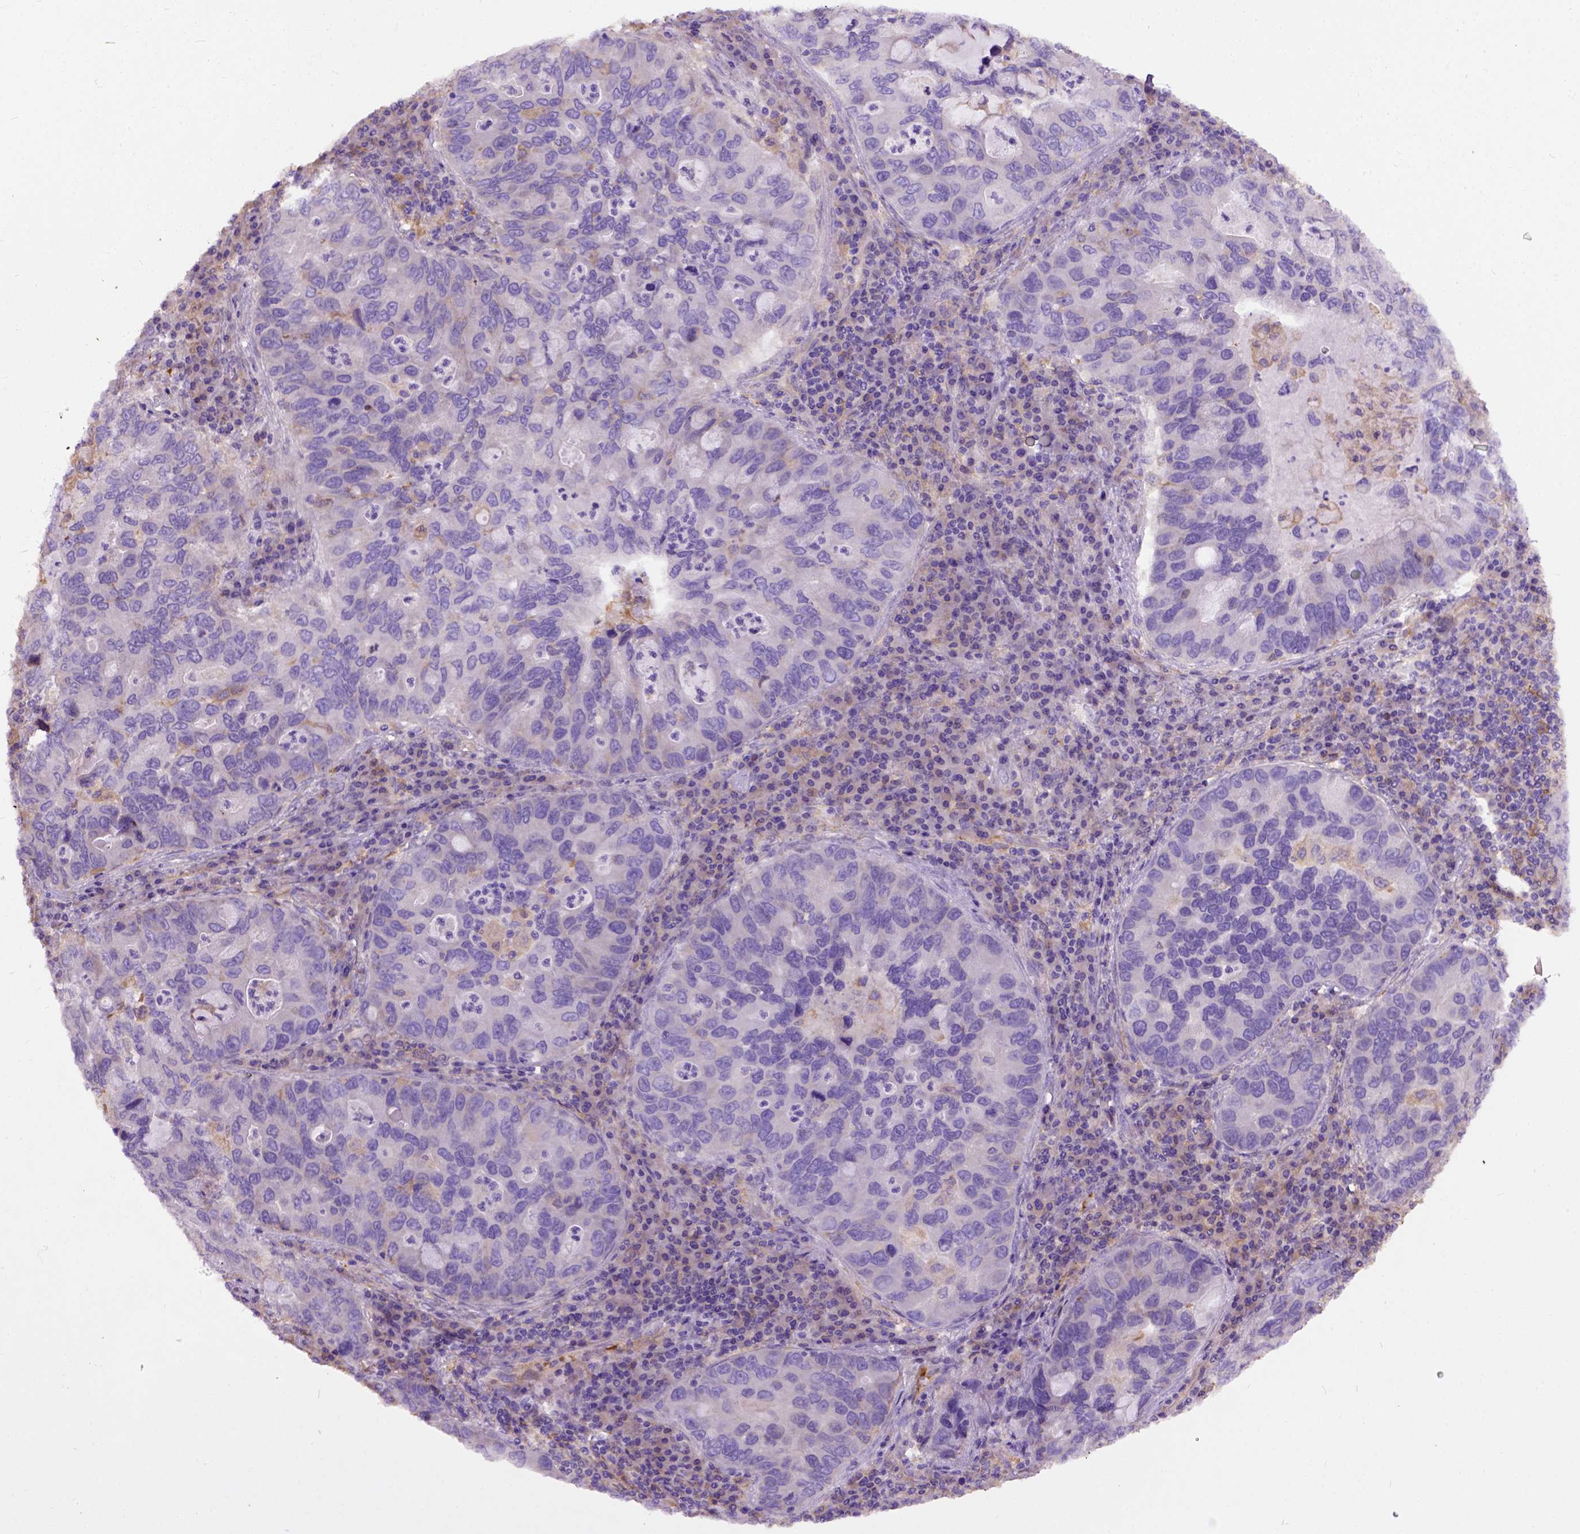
{"staining": {"intensity": "negative", "quantity": "none", "location": "none"}, "tissue": "lung cancer", "cell_type": "Tumor cells", "image_type": "cancer", "snomed": [{"axis": "morphology", "description": "Adenocarcinoma, NOS"}, {"axis": "morphology", "description": "Adenocarcinoma, metastatic, NOS"}, {"axis": "topography", "description": "Lymph node"}, {"axis": "topography", "description": "Lung"}], "caption": "This is a micrograph of immunohistochemistry staining of lung cancer (adenocarcinoma), which shows no expression in tumor cells. (Brightfield microscopy of DAB immunohistochemistry (IHC) at high magnification).", "gene": "SEMA4F", "patient": {"sex": "female", "age": 54}}